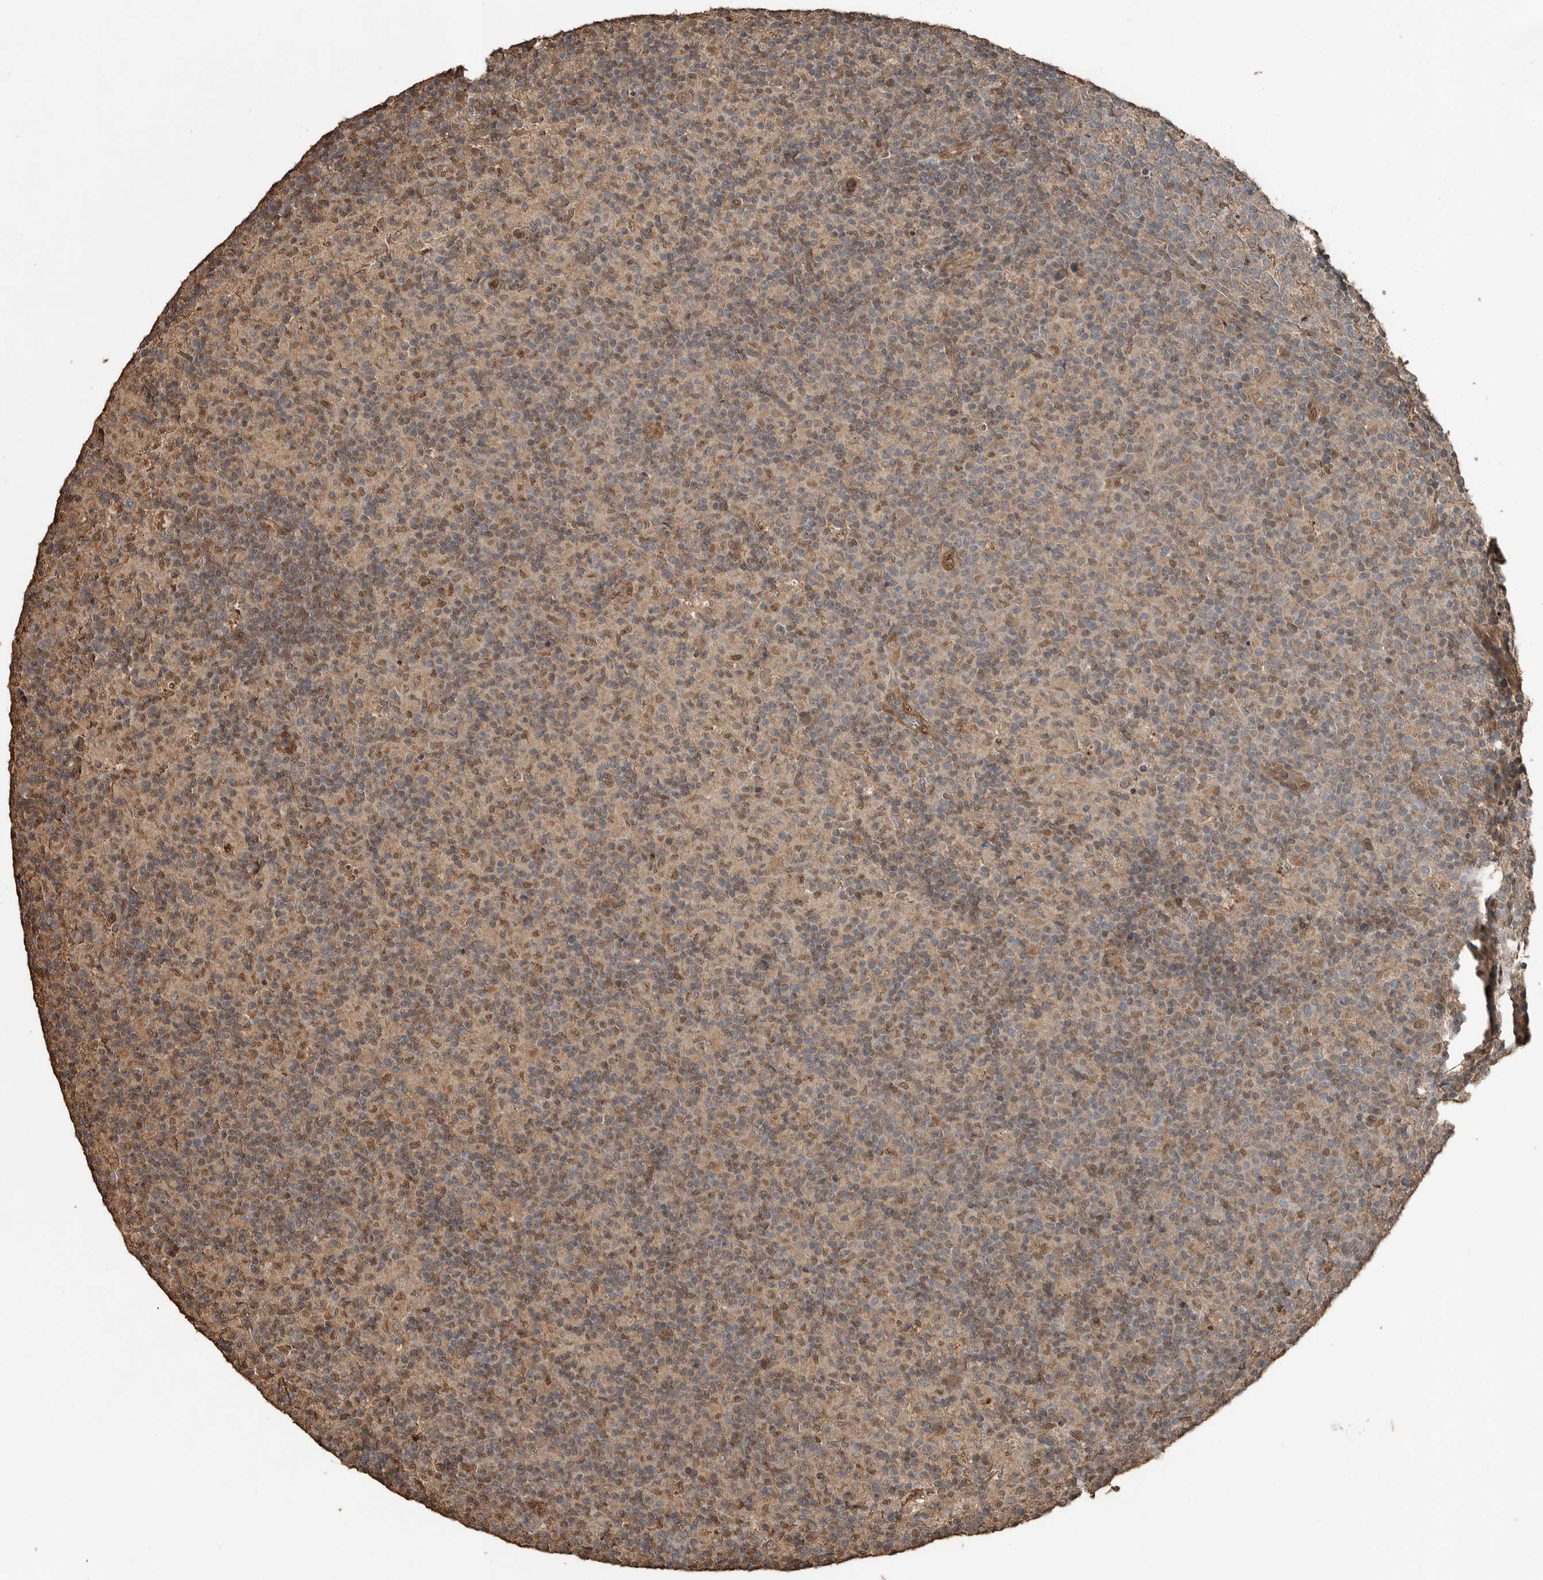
{"staining": {"intensity": "weak", "quantity": ">75%", "location": "cytoplasmic/membranous"}, "tissue": "lymph node", "cell_type": "Germinal center cells", "image_type": "normal", "snomed": [{"axis": "morphology", "description": "Normal tissue, NOS"}, {"axis": "morphology", "description": "Inflammation, NOS"}, {"axis": "topography", "description": "Lymph node"}], "caption": "The image exhibits immunohistochemical staining of normal lymph node. There is weak cytoplasmic/membranous expression is seen in approximately >75% of germinal center cells. (DAB (3,3'-diaminobenzidine) IHC, brown staining for protein, blue staining for nuclei).", "gene": "BLZF1", "patient": {"sex": "male", "age": 55}}